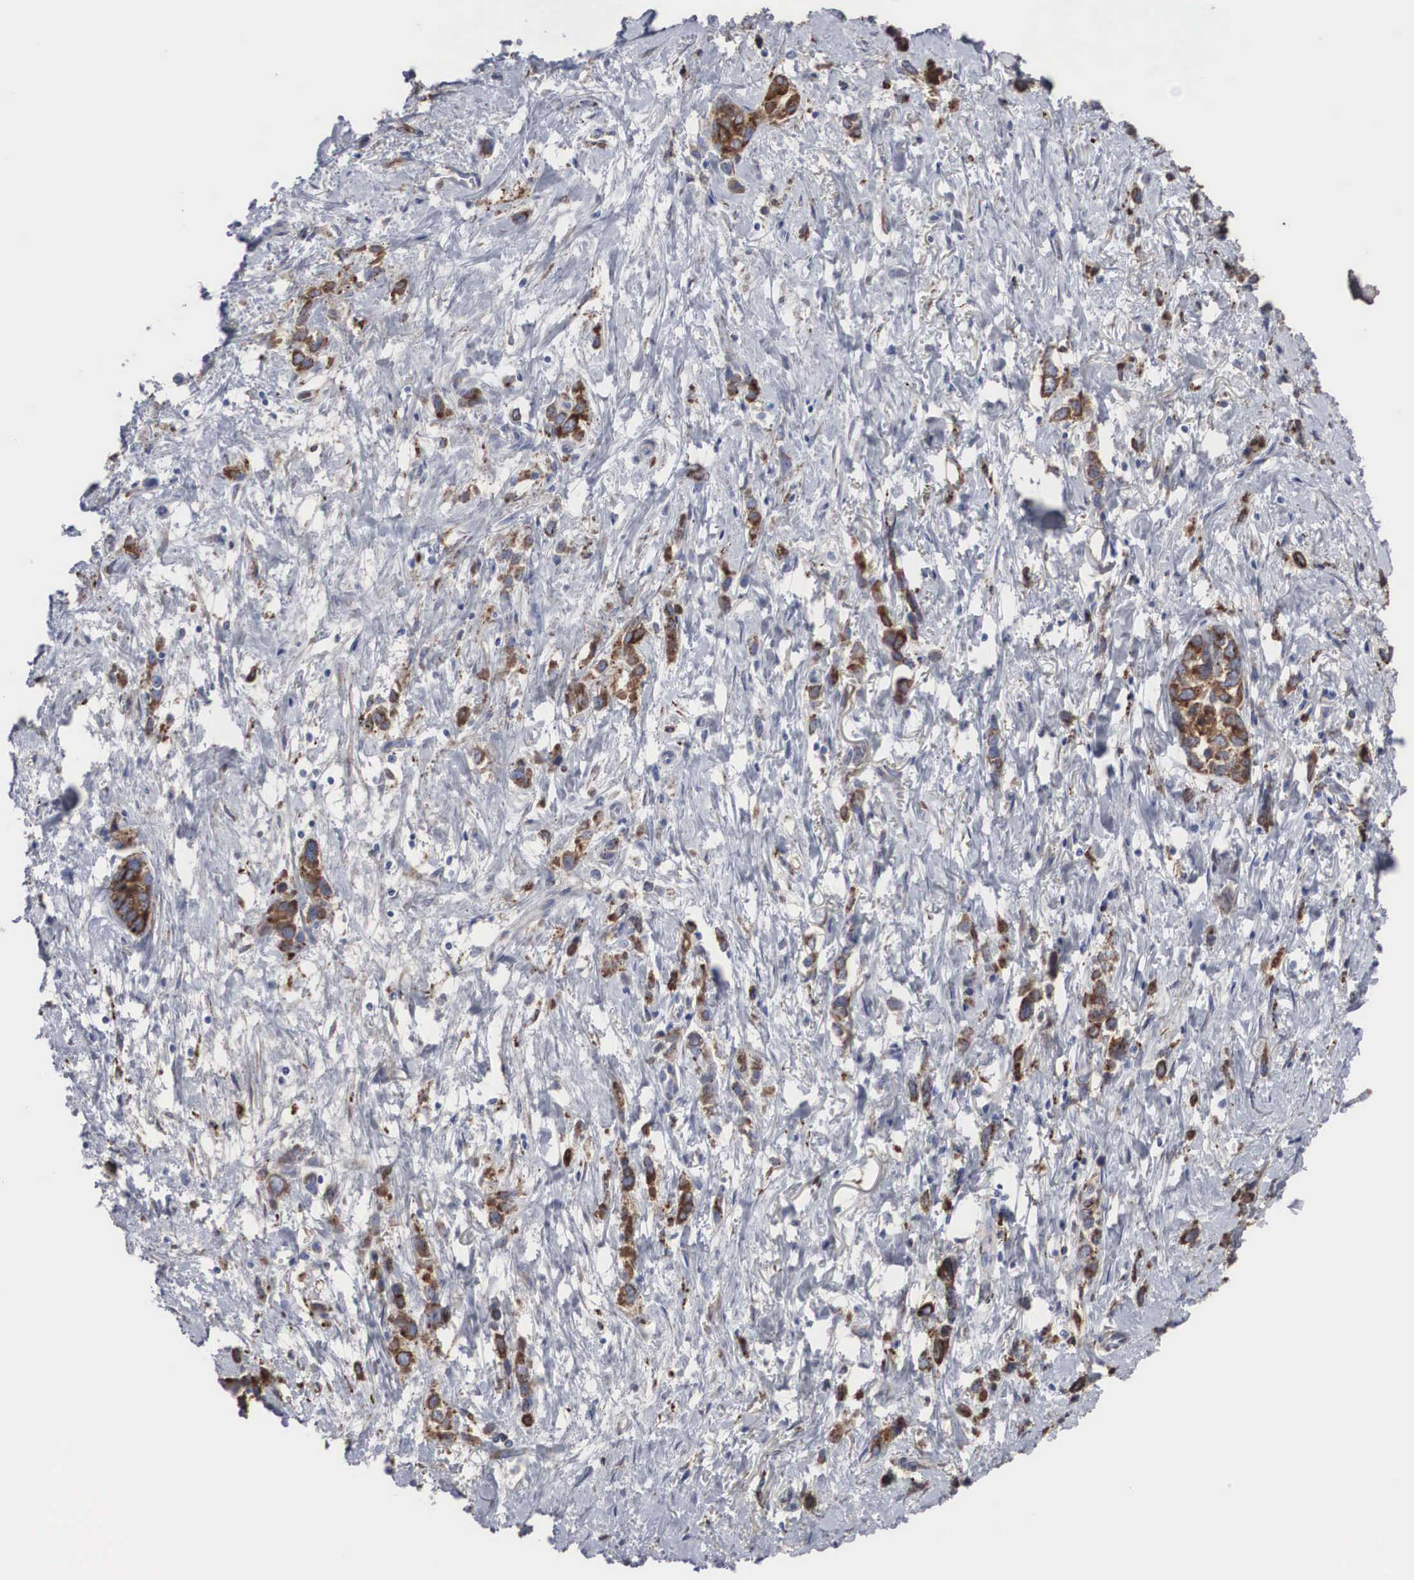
{"staining": {"intensity": "moderate", "quantity": "25%-75%", "location": "cytoplasmic/membranous"}, "tissue": "stomach cancer", "cell_type": "Tumor cells", "image_type": "cancer", "snomed": [{"axis": "morphology", "description": "Adenocarcinoma, NOS"}, {"axis": "topography", "description": "Stomach, upper"}], "caption": "Adenocarcinoma (stomach) was stained to show a protein in brown. There is medium levels of moderate cytoplasmic/membranous expression in about 25%-75% of tumor cells. Immunohistochemistry stains the protein in brown and the nuclei are stained blue.", "gene": "LGALS3BP", "patient": {"sex": "male", "age": 76}}